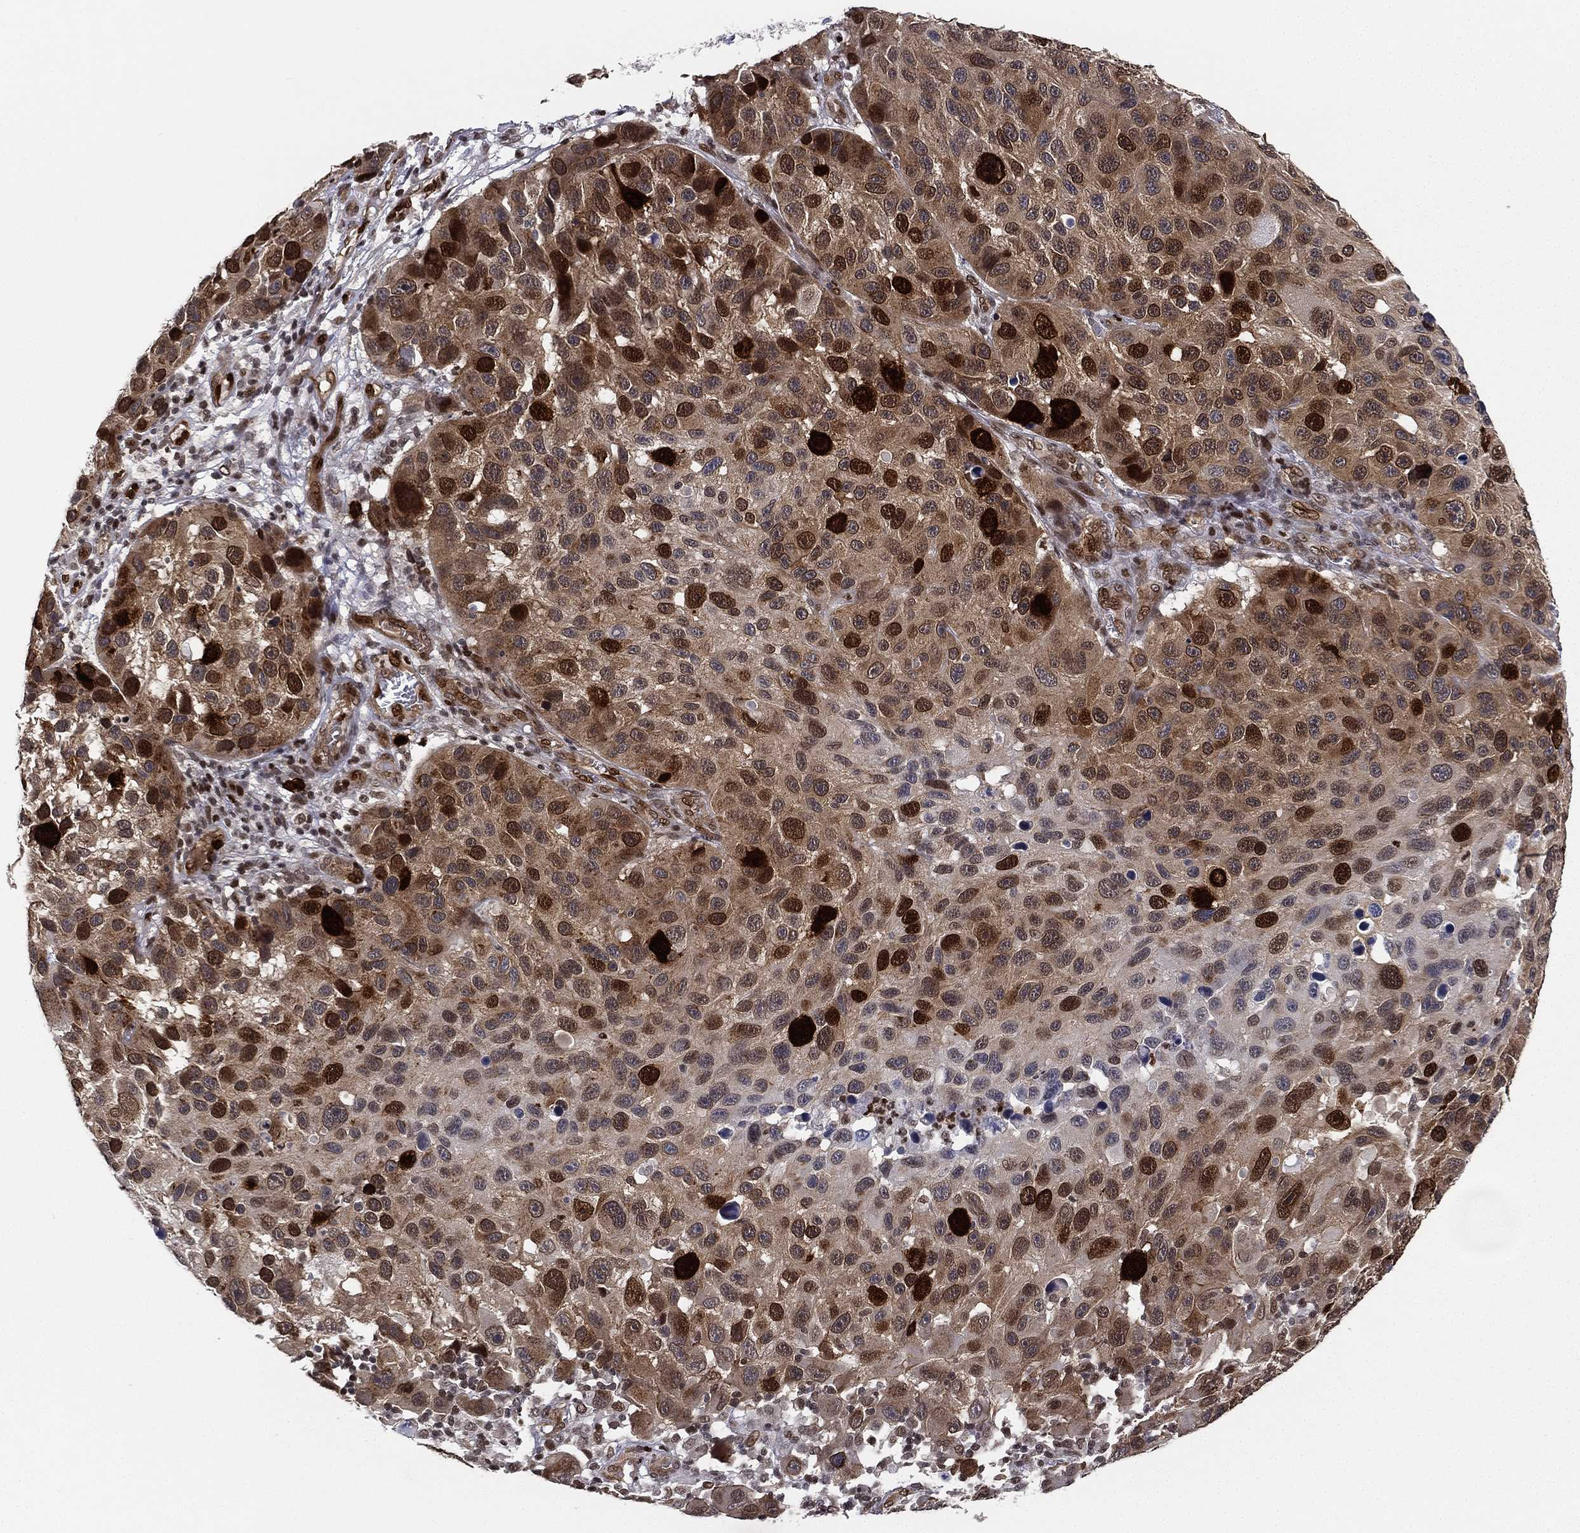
{"staining": {"intensity": "strong", "quantity": "25%-75%", "location": "cytoplasmic/membranous,nuclear"}, "tissue": "melanoma", "cell_type": "Tumor cells", "image_type": "cancer", "snomed": [{"axis": "morphology", "description": "Malignant melanoma, NOS"}, {"axis": "topography", "description": "Skin"}], "caption": "High-power microscopy captured an IHC photomicrograph of melanoma, revealing strong cytoplasmic/membranous and nuclear staining in about 25%-75% of tumor cells.", "gene": "LMNB1", "patient": {"sex": "male", "age": 53}}